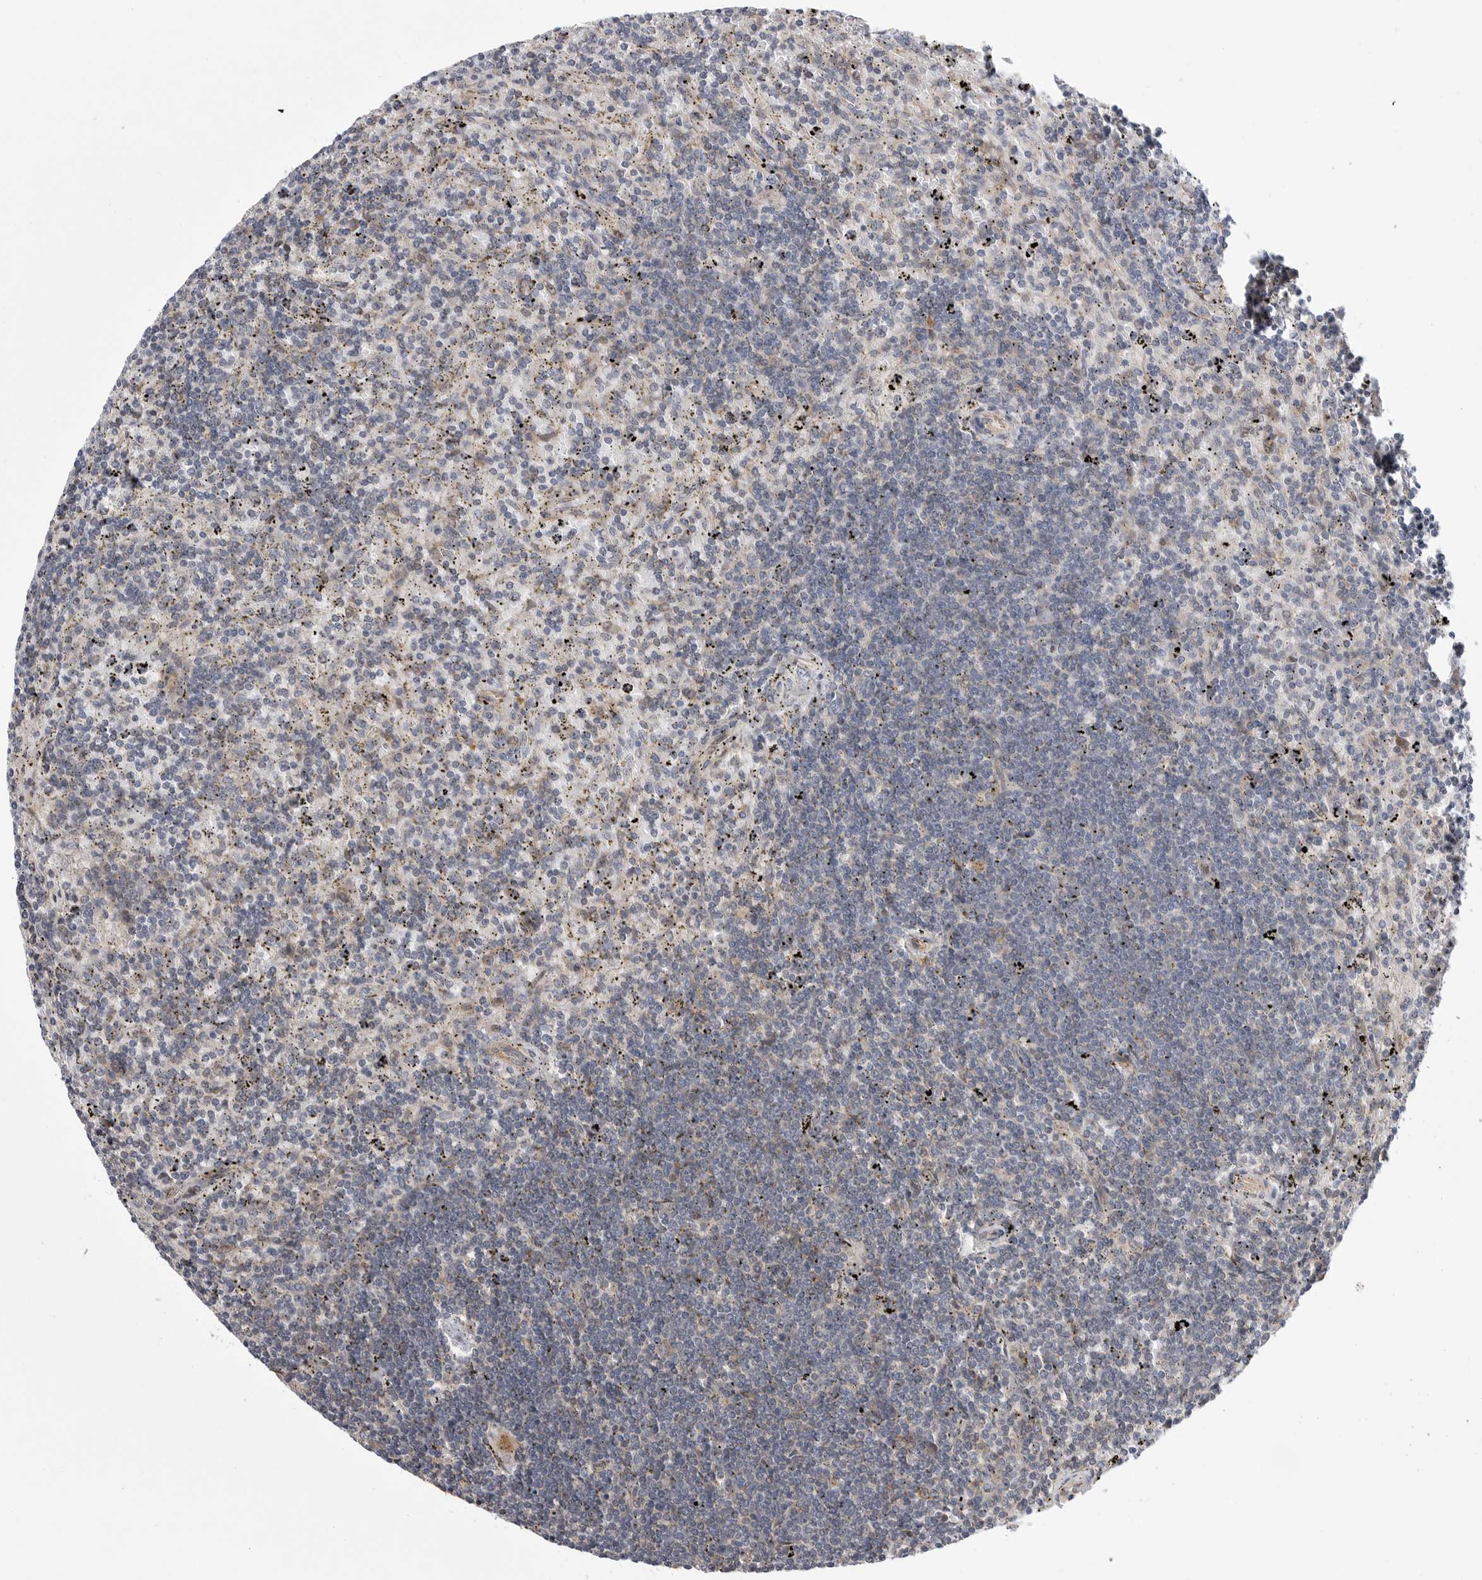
{"staining": {"intensity": "negative", "quantity": "none", "location": "none"}, "tissue": "lymphoma", "cell_type": "Tumor cells", "image_type": "cancer", "snomed": [{"axis": "morphology", "description": "Malignant lymphoma, non-Hodgkin's type, Low grade"}, {"axis": "topography", "description": "Spleen"}], "caption": "Immunohistochemistry photomicrograph of neoplastic tissue: human lymphoma stained with DAB shows no significant protein expression in tumor cells.", "gene": "FBXO43", "patient": {"sex": "male", "age": 76}}